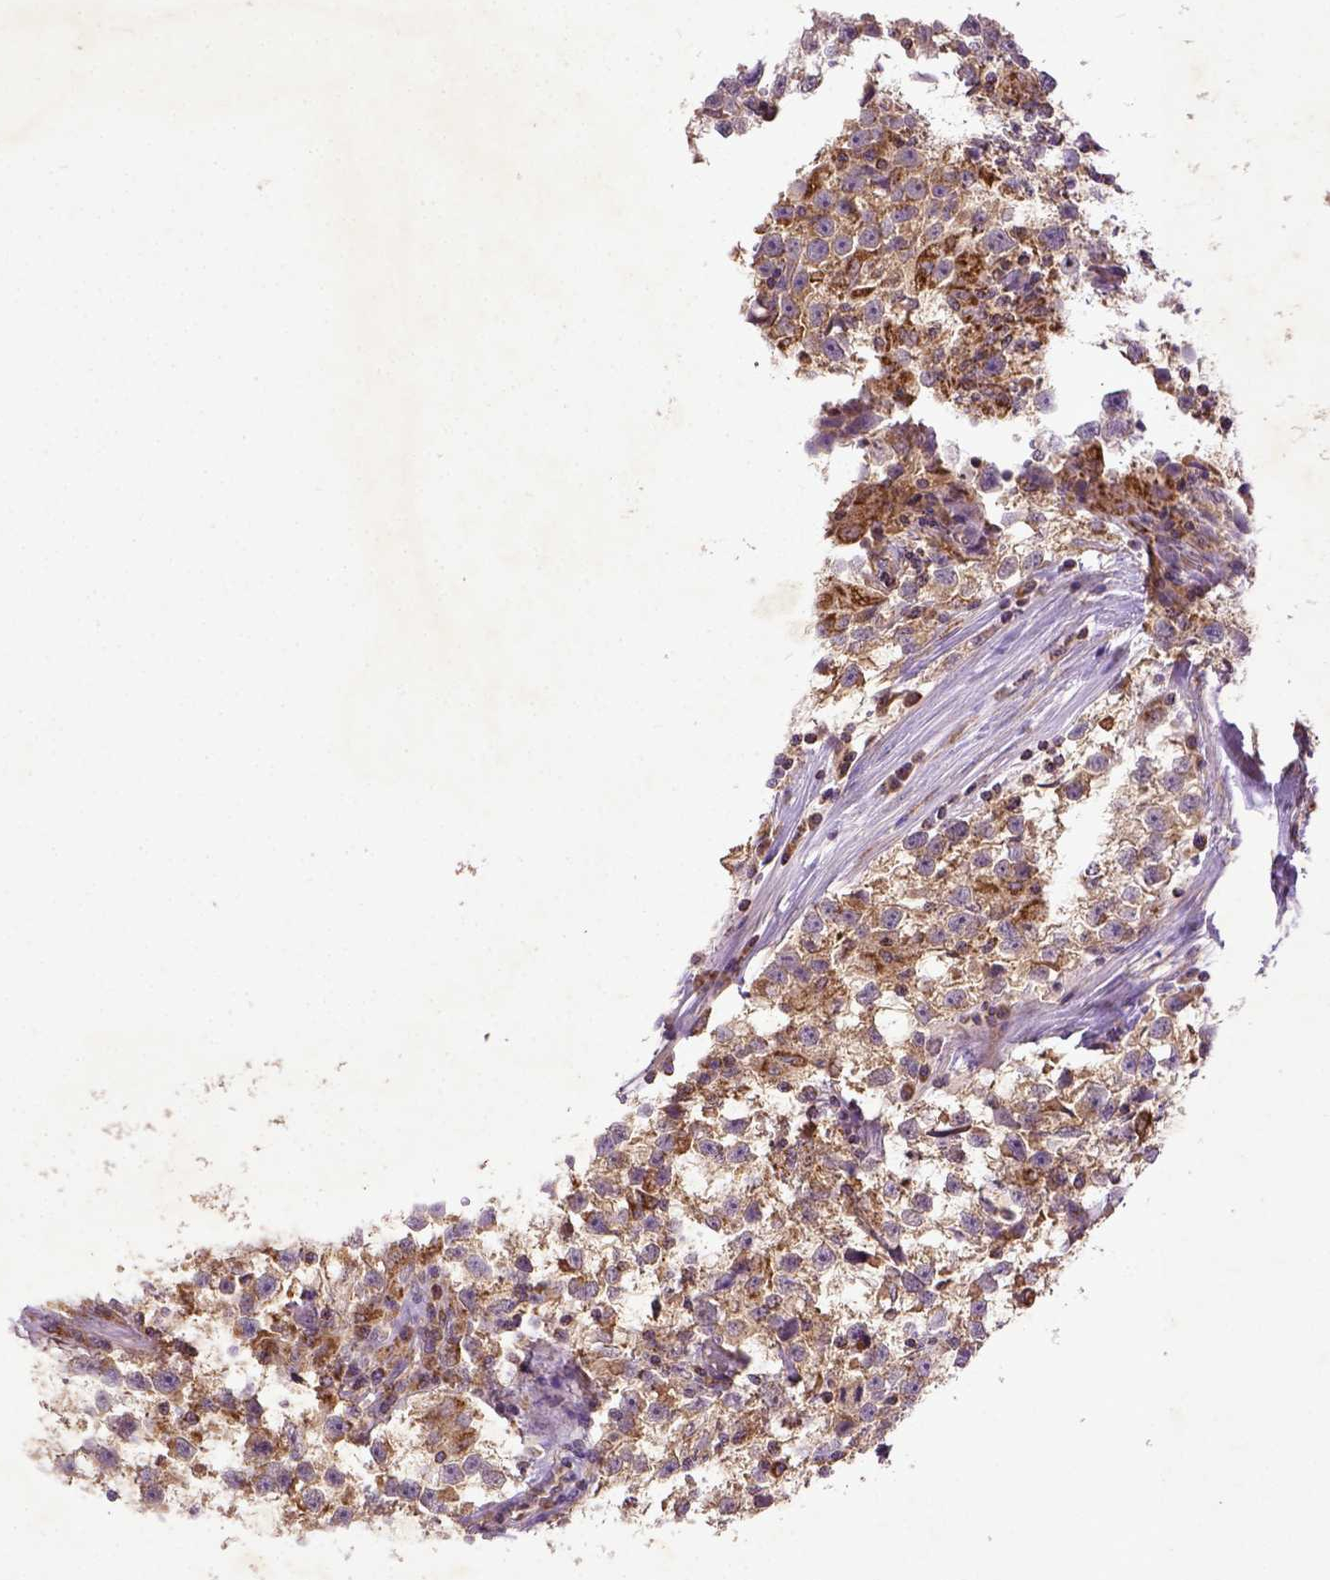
{"staining": {"intensity": "moderate", "quantity": ">75%", "location": "cytoplasmic/membranous"}, "tissue": "testis cancer", "cell_type": "Tumor cells", "image_type": "cancer", "snomed": [{"axis": "morphology", "description": "Seminoma, NOS"}, {"axis": "topography", "description": "Testis"}], "caption": "Brown immunohistochemical staining in human testis seminoma shows moderate cytoplasmic/membranous staining in about >75% of tumor cells. (Stains: DAB (3,3'-diaminobenzidine) in brown, nuclei in blue, Microscopy: brightfield microscopy at high magnification).", "gene": "MT-CO1", "patient": {"sex": "male", "age": 31}}